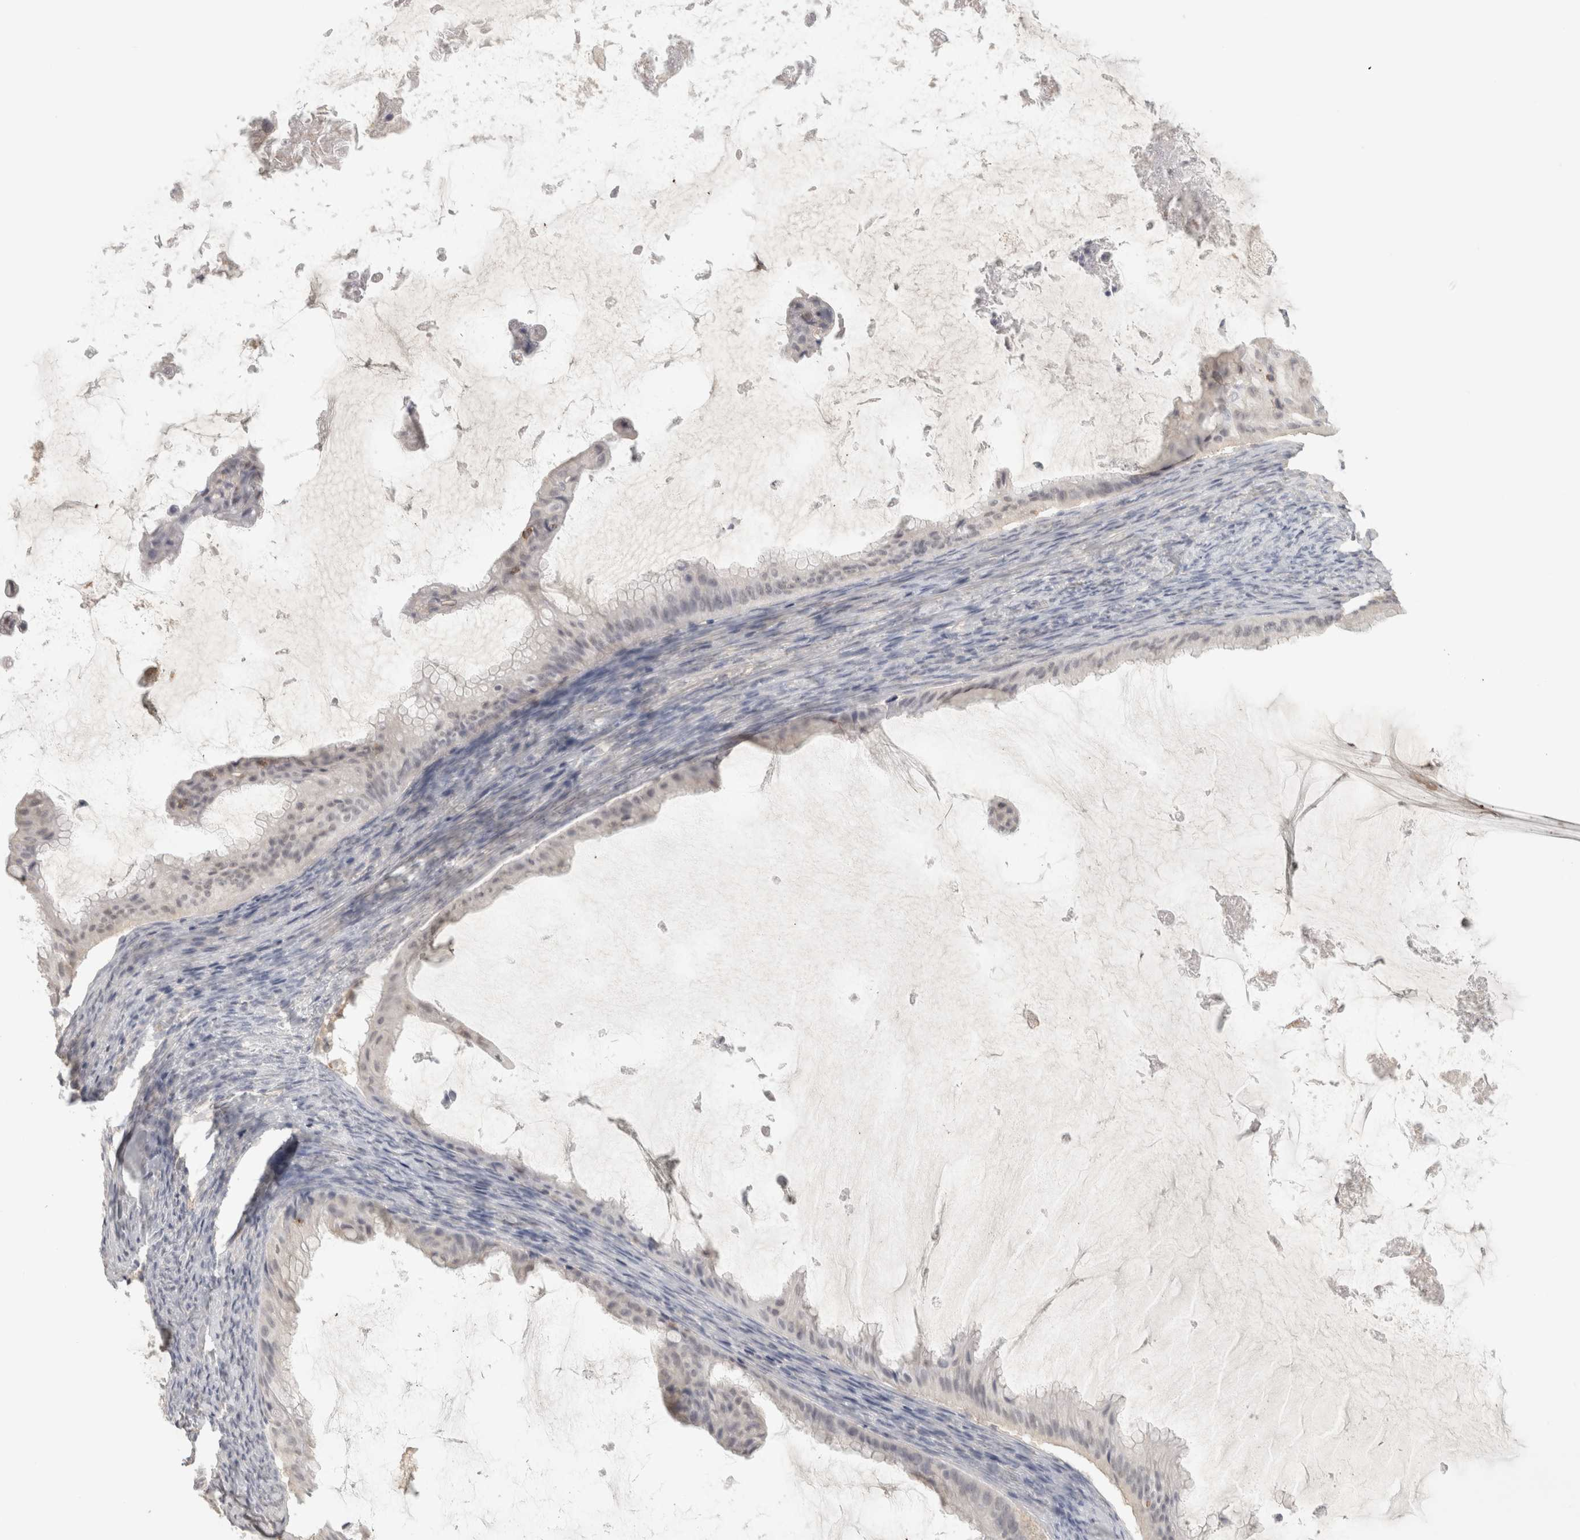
{"staining": {"intensity": "negative", "quantity": "none", "location": "none"}, "tissue": "ovarian cancer", "cell_type": "Tumor cells", "image_type": "cancer", "snomed": [{"axis": "morphology", "description": "Cystadenocarcinoma, mucinous, NOS"}, {"axis": "topography", "description": "Ovary"}], "caption": "An IHC micrograph of ovarian cancer (mucinous cystadenocarcinoma) is shown. There is no staining in tumor cells of ovarian cancer (mucinous cystadenocarcinoma). (Immunohistochemistry, brightfield microscopy, high magnification).", "gene": "HAVCR2", "patient": {"sex": "female", "age": 61}}